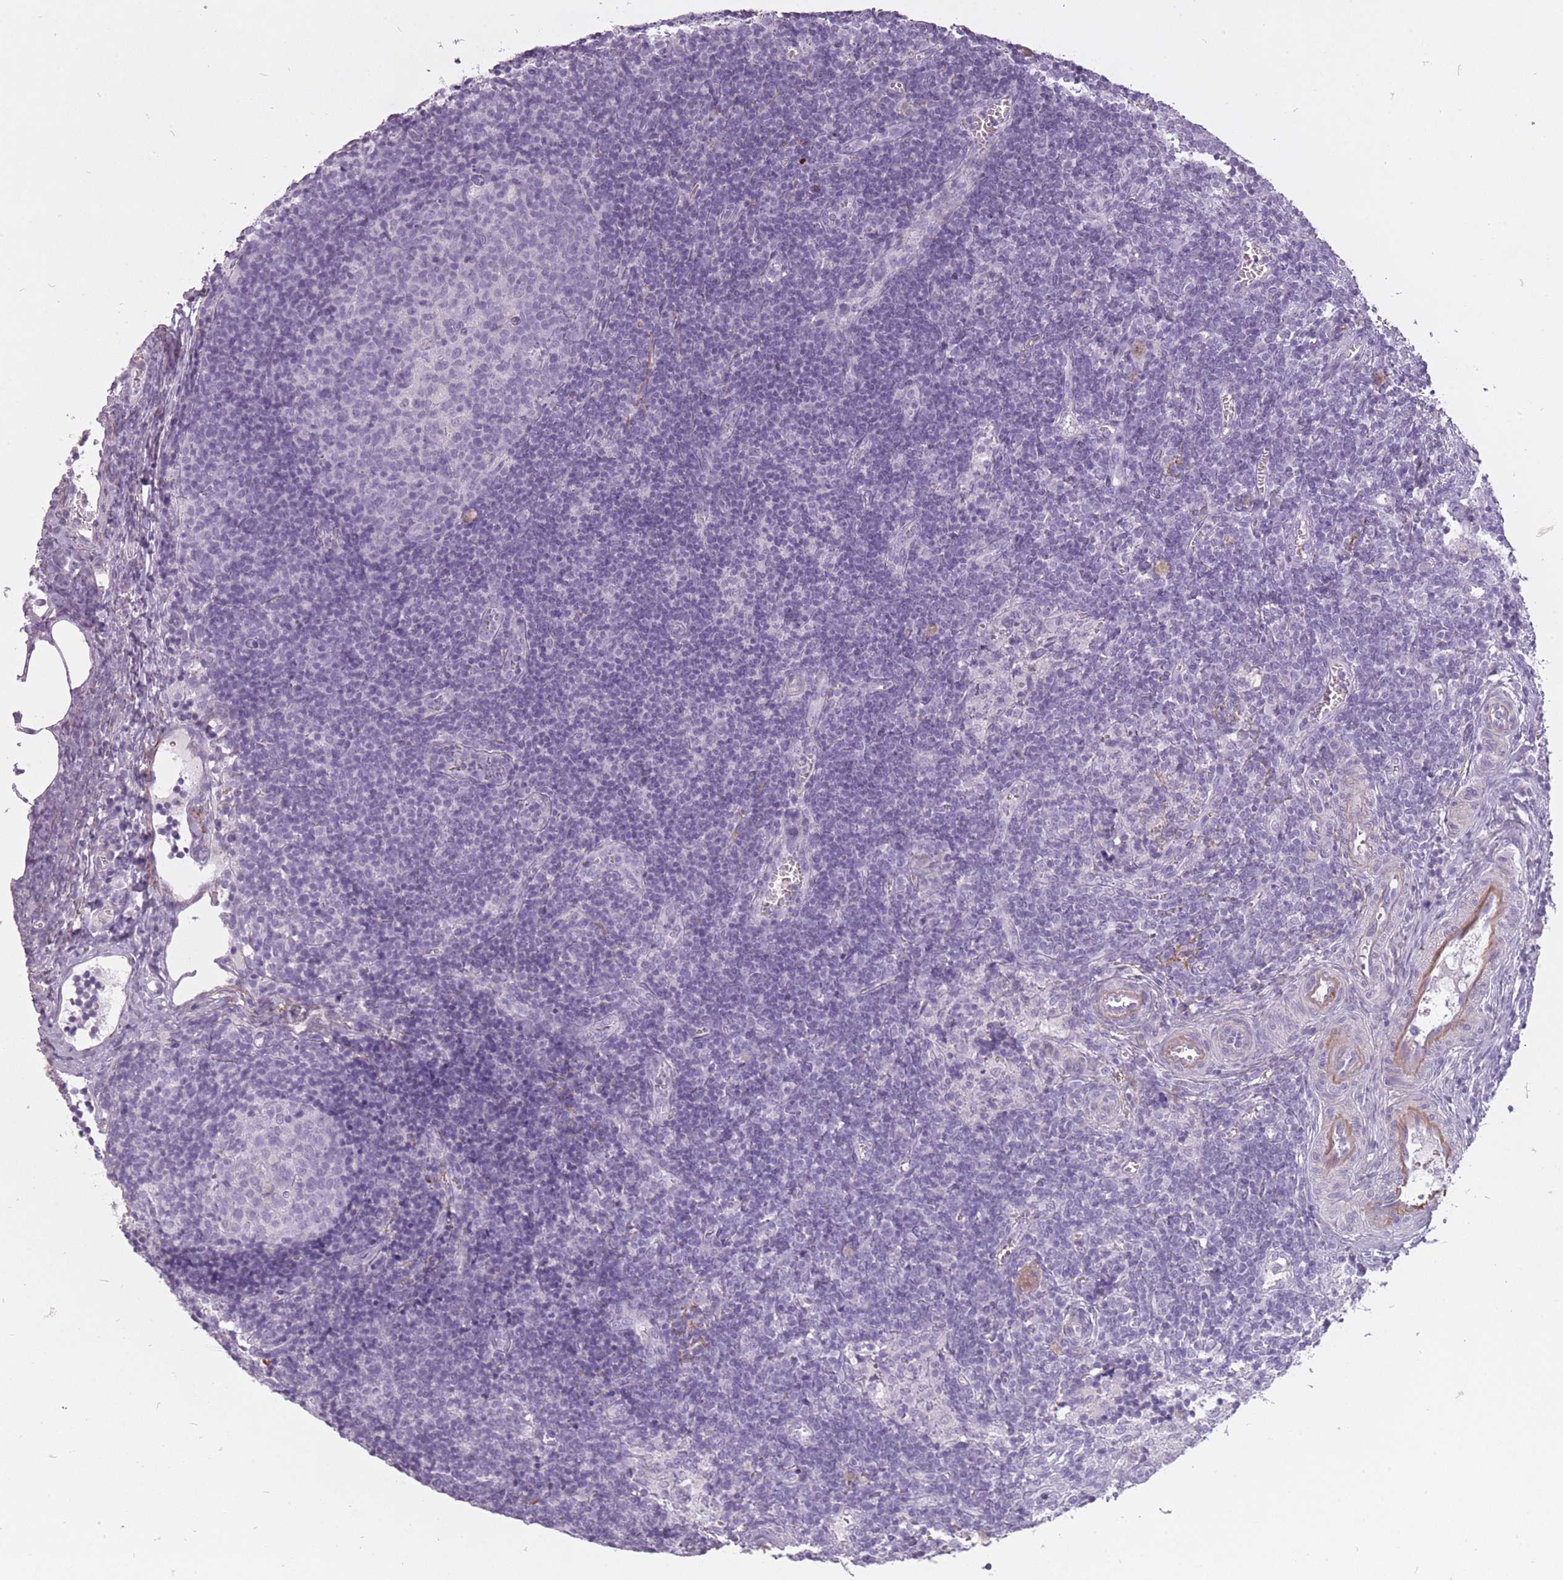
{"staining": {"intensity": "negative", "quantity": "none", "location": "none"}, "tissue": "lymph node", "cell_type": "Germinal center cells", "image_type": "normal", "snomed": [{"axis": "morphology", "description": "Normal tissue, NOS"}, {"axis": "topography", "description": "Lymph node"}], "caption": "High power microscopy micrograph of an IHC photomicrograph of normal lymph node, revealing no significant expression in germinal center cells.", "gene": "RFX4", "patient": {"sex": "female", "age": 37}}